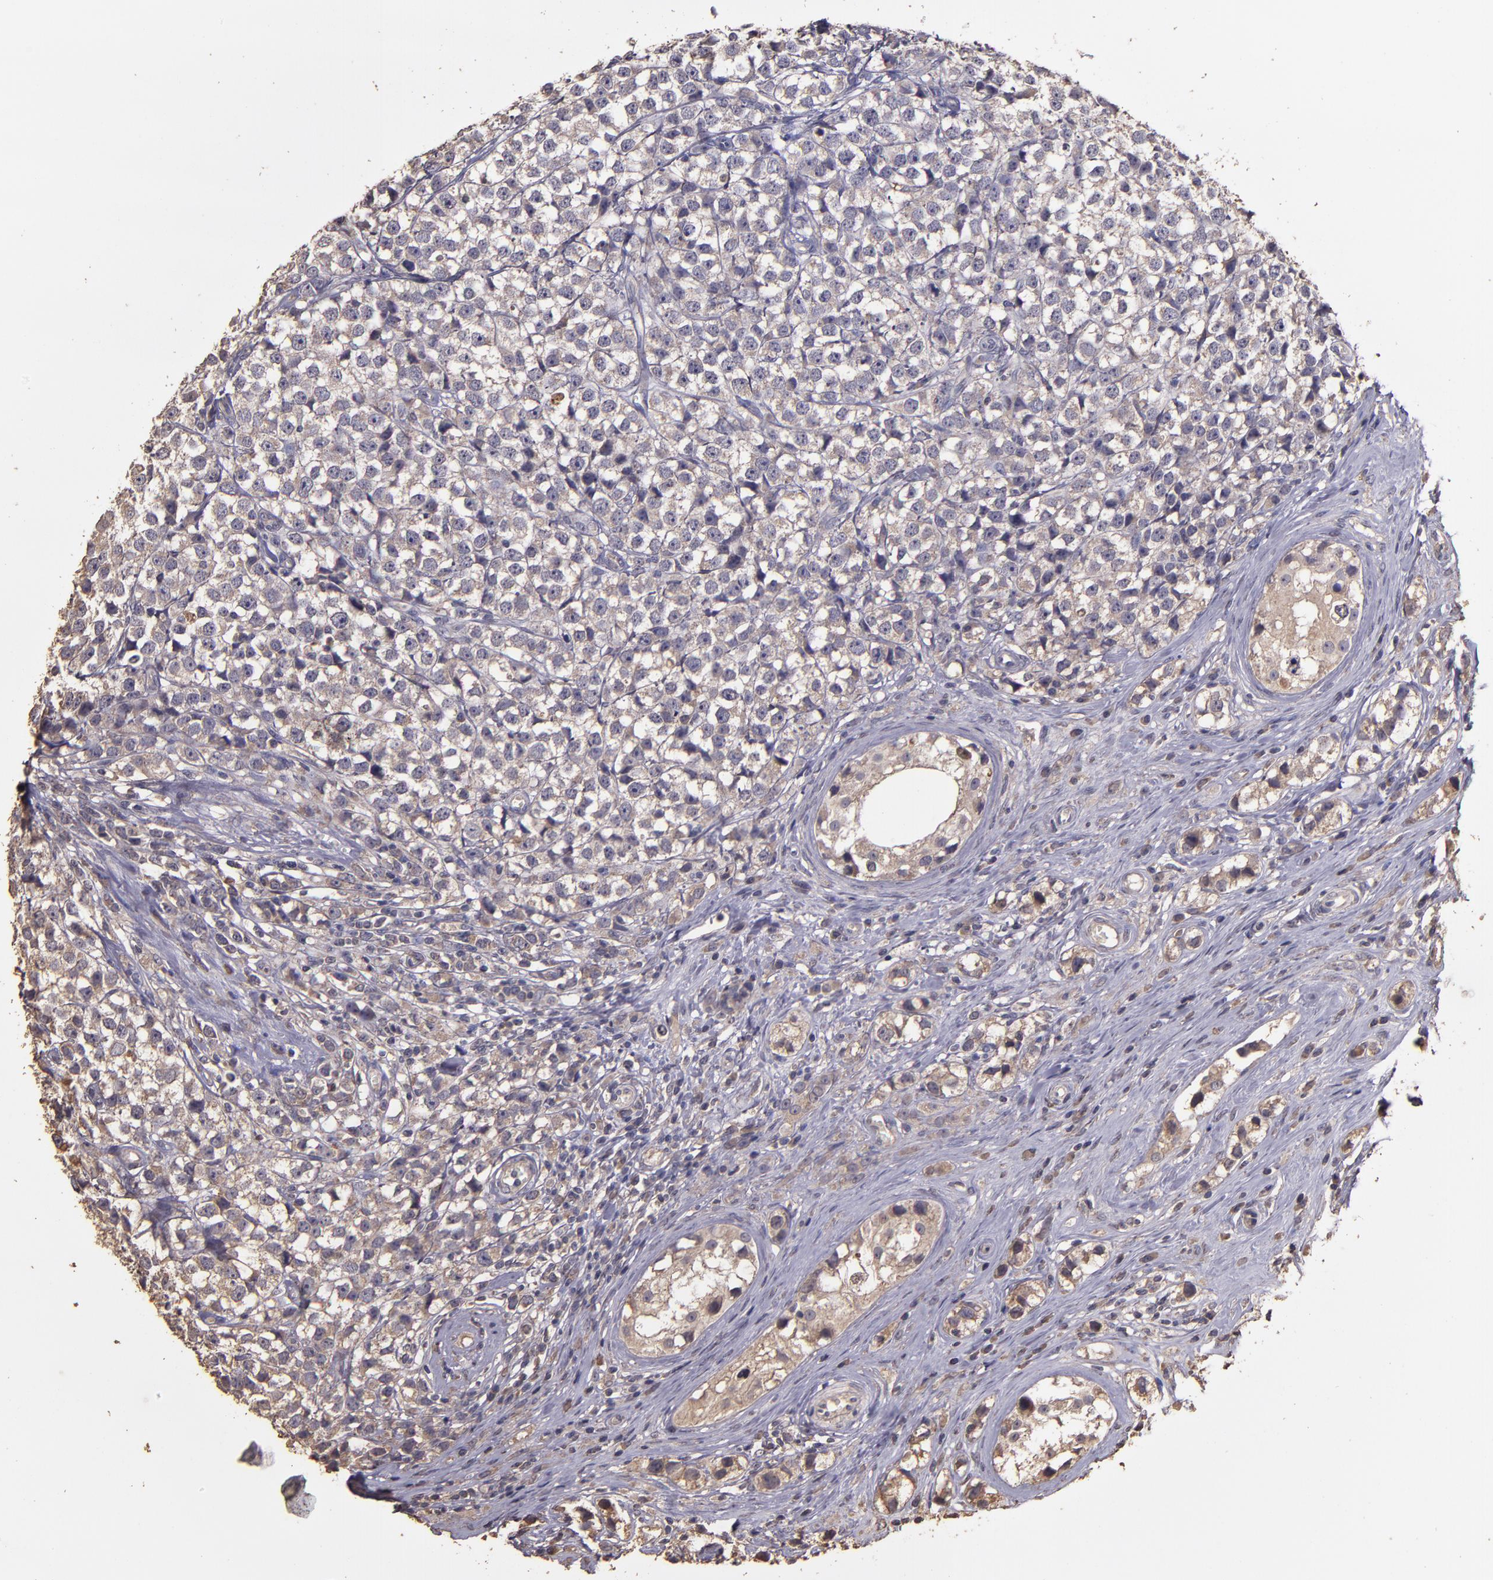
{"staining": {"intensity": "weak", "quantity": ">75%", "location": "cytoplasmic/membranous"}, "tissue": "testis cancer", "cell_type": "Tumor cells", "image_type": "cancer", "snomed": [{"axis": "morphology", "description": "Seminoma, NOS"}, {"axis": "topography", "description": "Testis"}], "caption": "Tumor cells show weak cytoplasmic/membranous expression in about >75% of cells in testis cancer.", "gene": "HECTD1", "patient": {"sex": "male", "age": 25}}